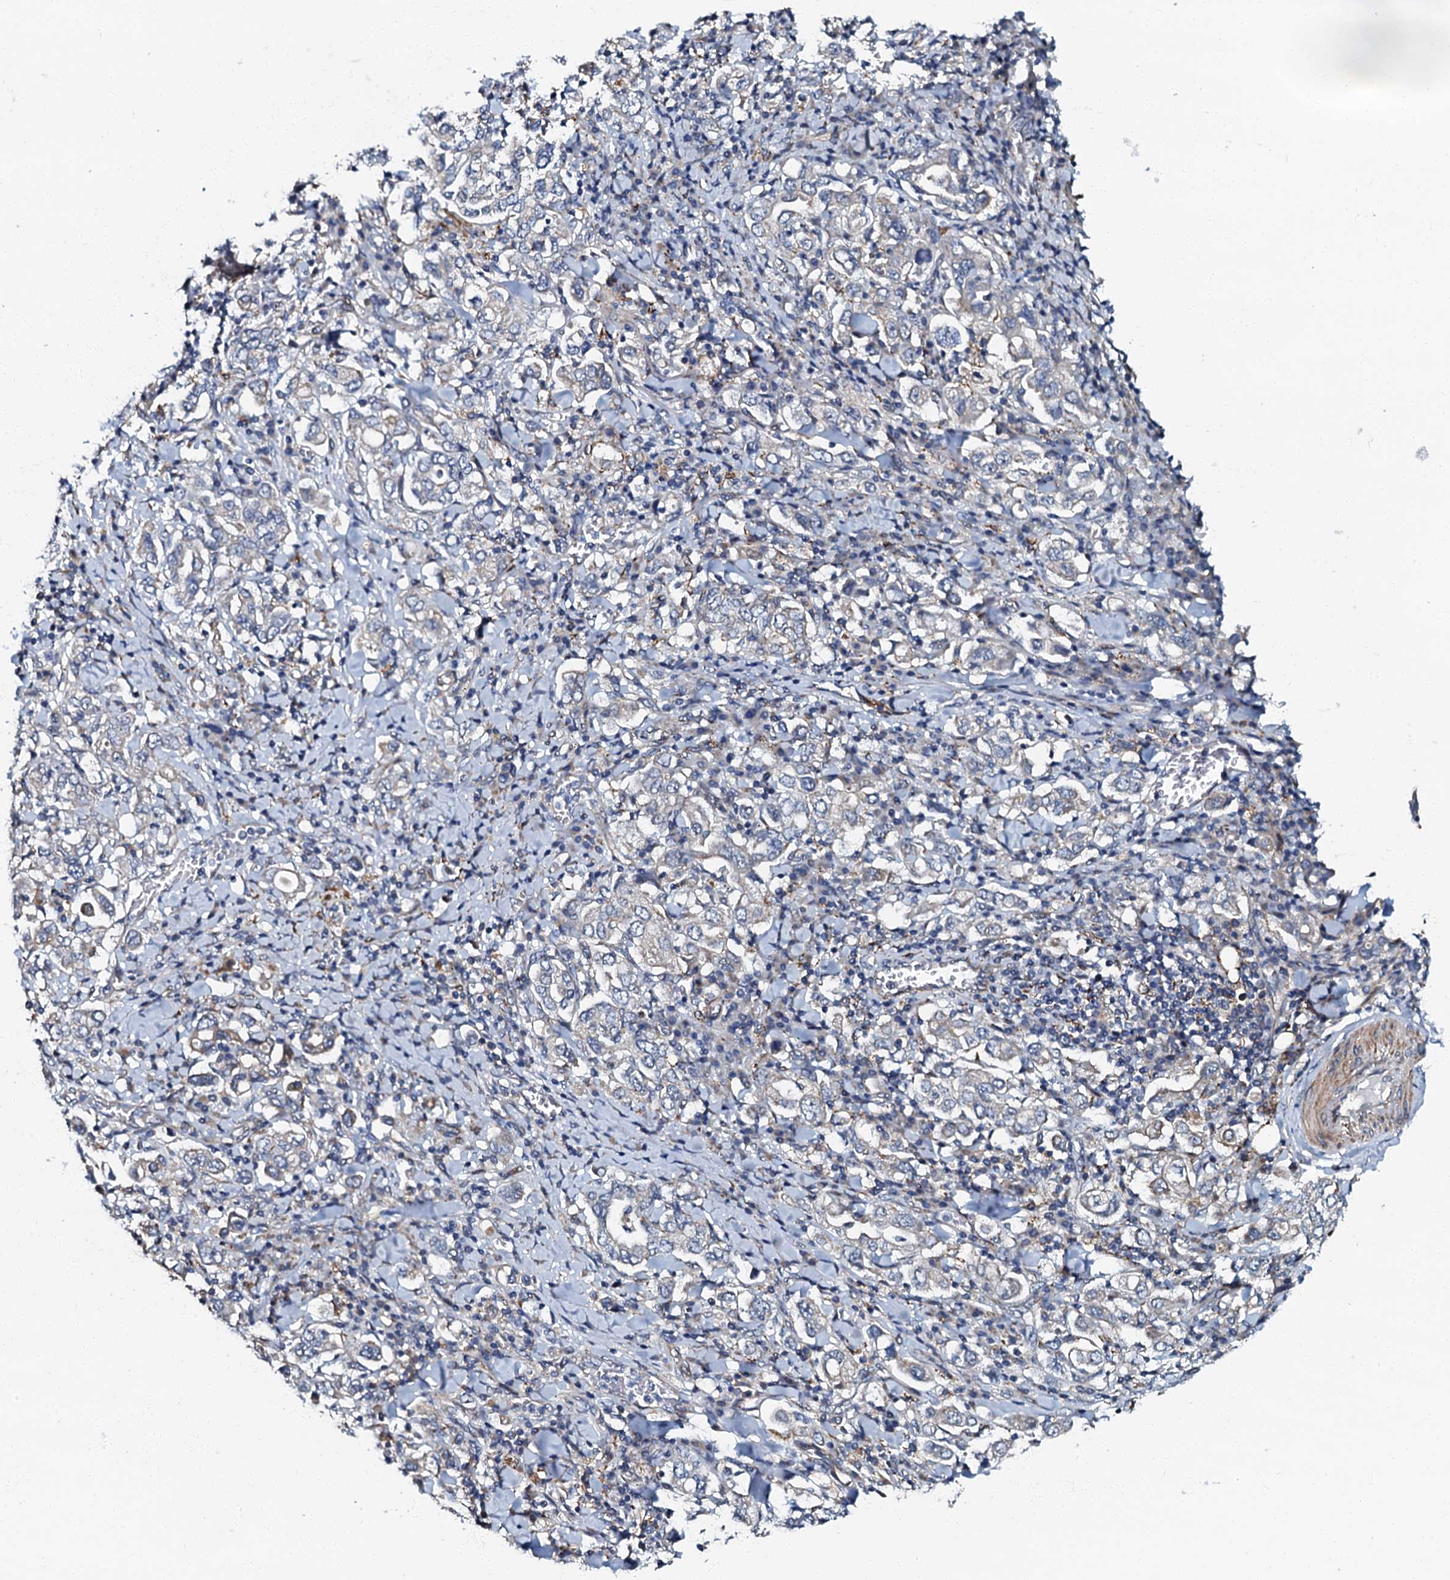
{"staining": {"intensity": "negative", "quantity": "none", "location": "none"}, "tissue": "stomach cancer", "cell_type": "Tumor cells", "image_type": "cancer", "snomed": [{"axis": "morphology", "description": "Adenocarcinoma, NOS"}, {"axis": "topography", "description": "Stomach, upper"}], "caption": "Tumor cells are negative for protein expression in human stomach adenocarcinoma.", "gene": "OLAH", "patient": {"sex": "male", "age": 62}}